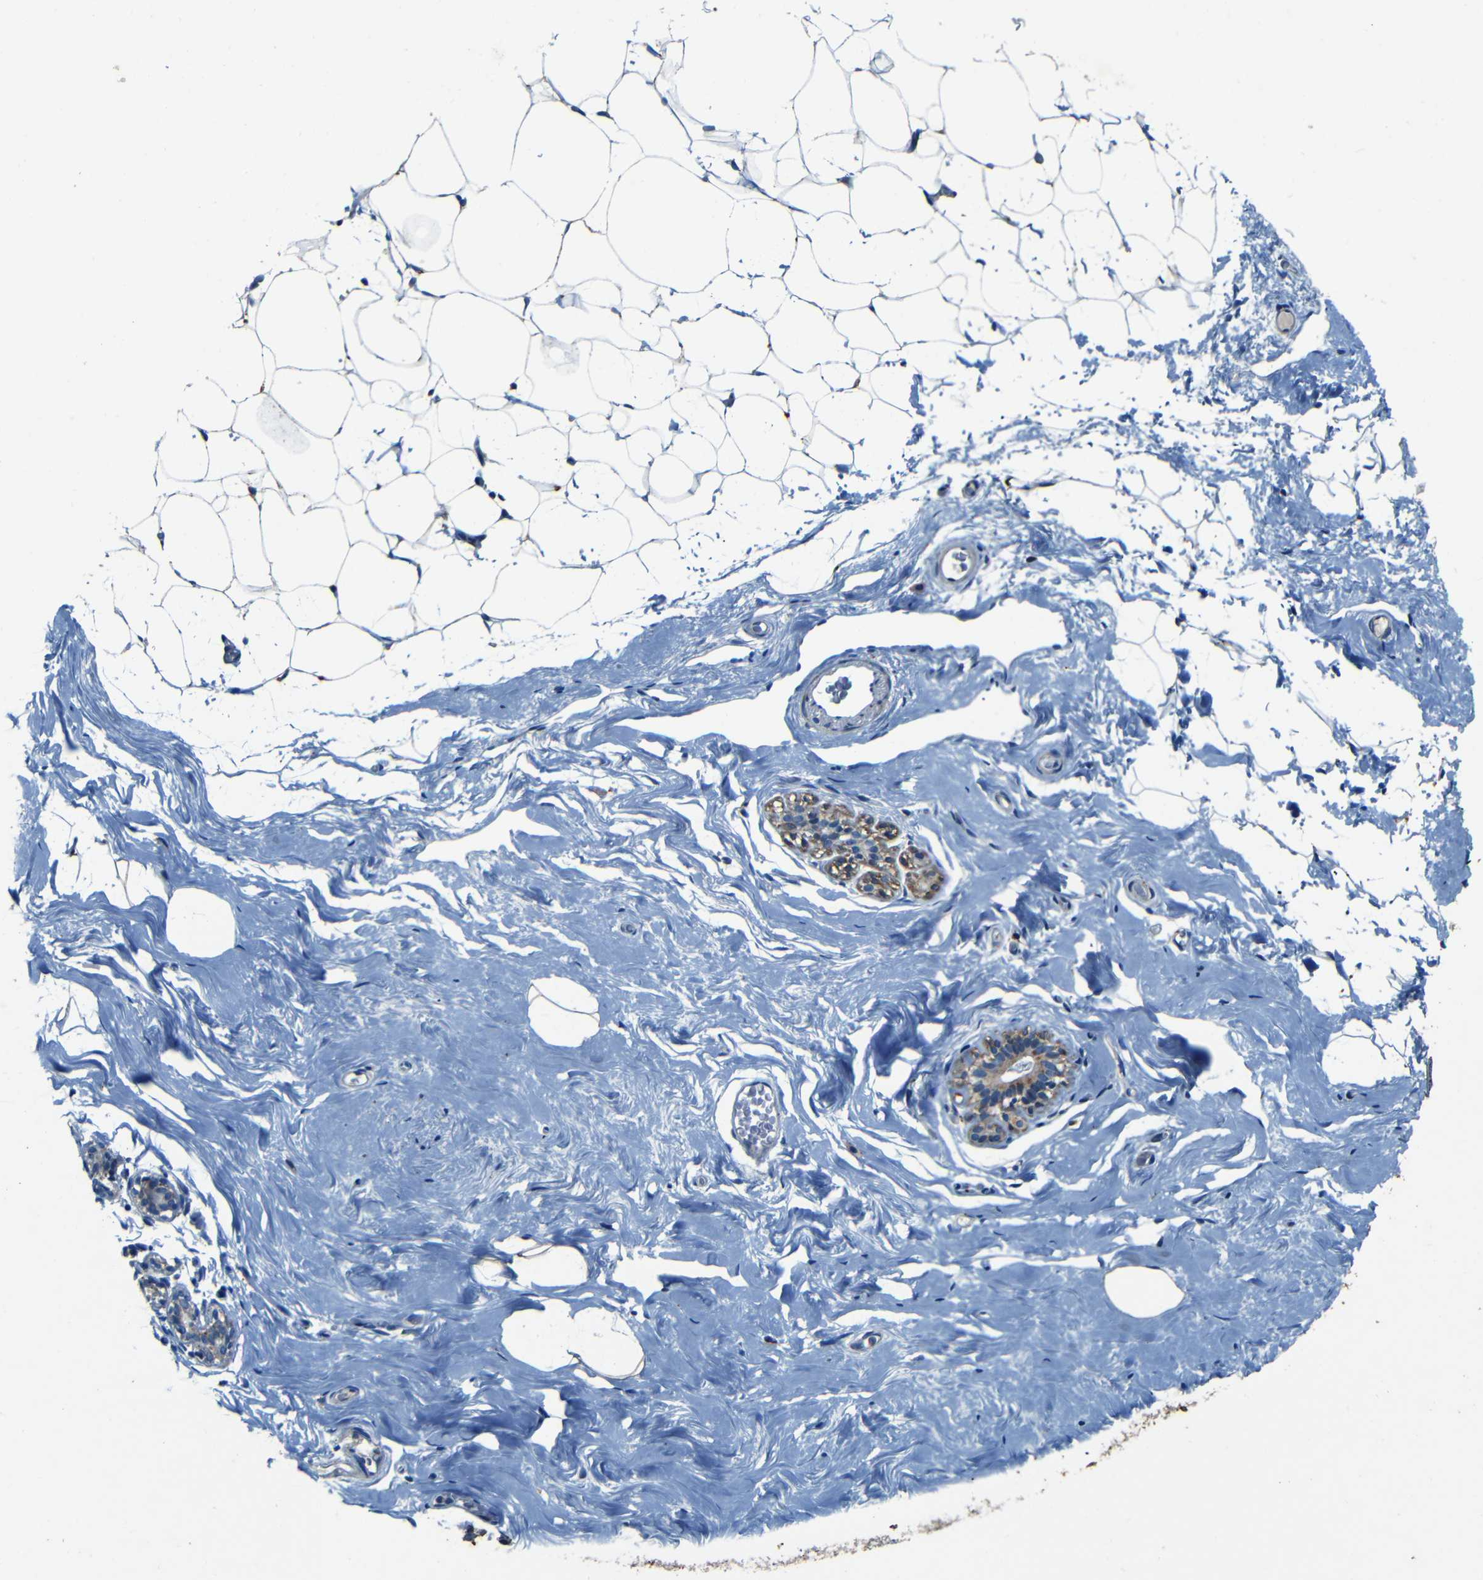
{"staining": {"intensity": "negative", "quantity": "none", "location": "none"}, "tissue": "breast", "cell_type": "Adipocytes", "image_type": "normal", "snomed": [{"axis": "morphology", "description": "Normal tissue, NOS"}, {"axis": "topography", "description": "Breast"}], "caption": "Immunohistochemistry photomicrograph of unremarkable breast stained for a protein (brown), which shows no expression in adipocytes.", "gene": "WSCD2", "patient": {"sex": "female", "age": 75}}